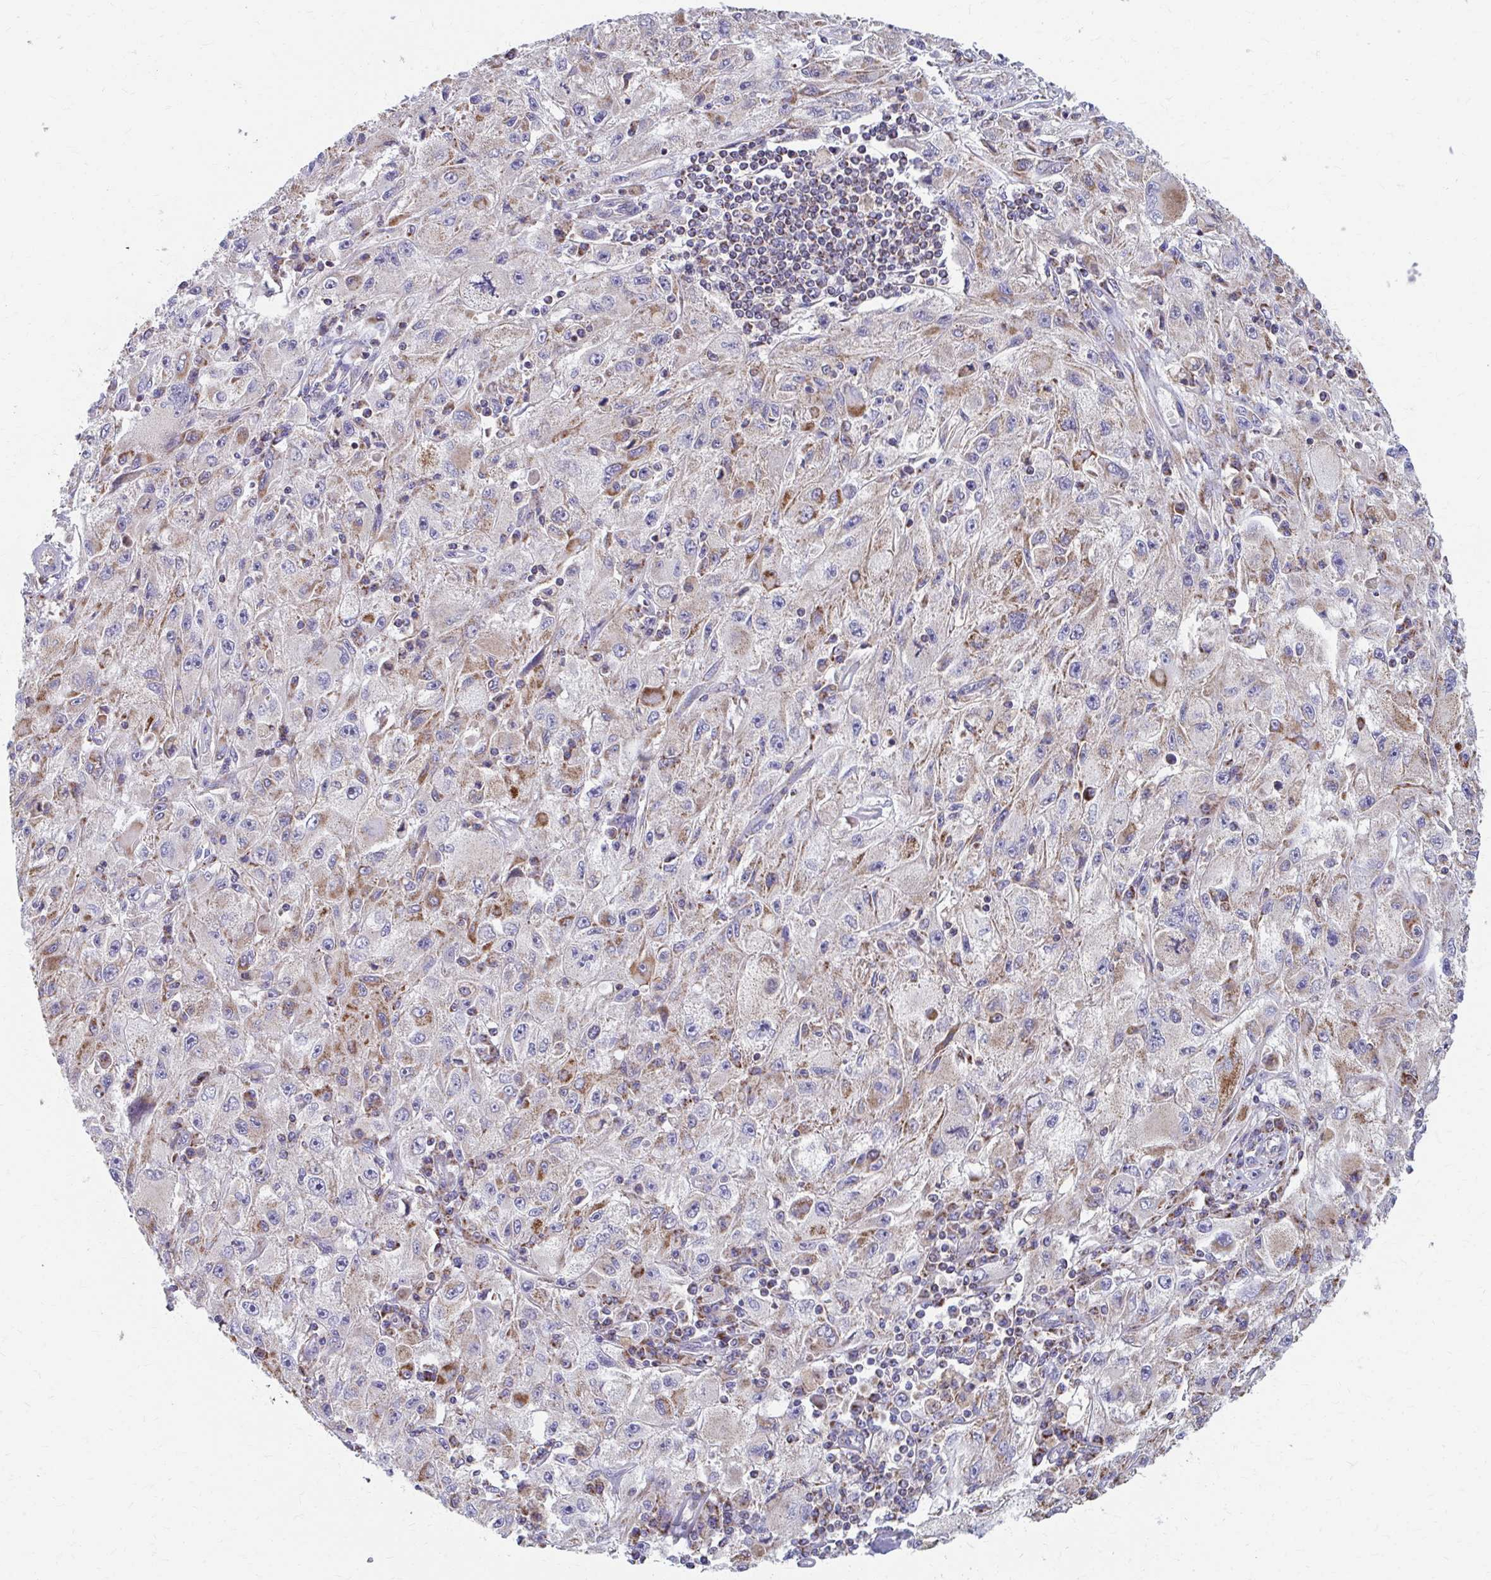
{"staining": {"intensity": "moderate", "quantity": "25%-75%", "location": "cytoplasmic/membranous"}, "tissue": "melanoma", "cell_type": "Tumor cells", "image_type": "cancer", "snomed": [{"axis": "morphology", "description": "Malignant melanoma, Metastatic site"}, {"axis": "topography", "description": "Skin"}], "caption": "Melanoma stained with DAB (3,3'-diaminobenzidine) immunohistochemistry reveals medium levels of moderate cytoplasmic/membranous positivity in approximately 25%-75% of tumor cells.", "gene": "RCC1L", "patient": {"sex": "male", "age": 53}}